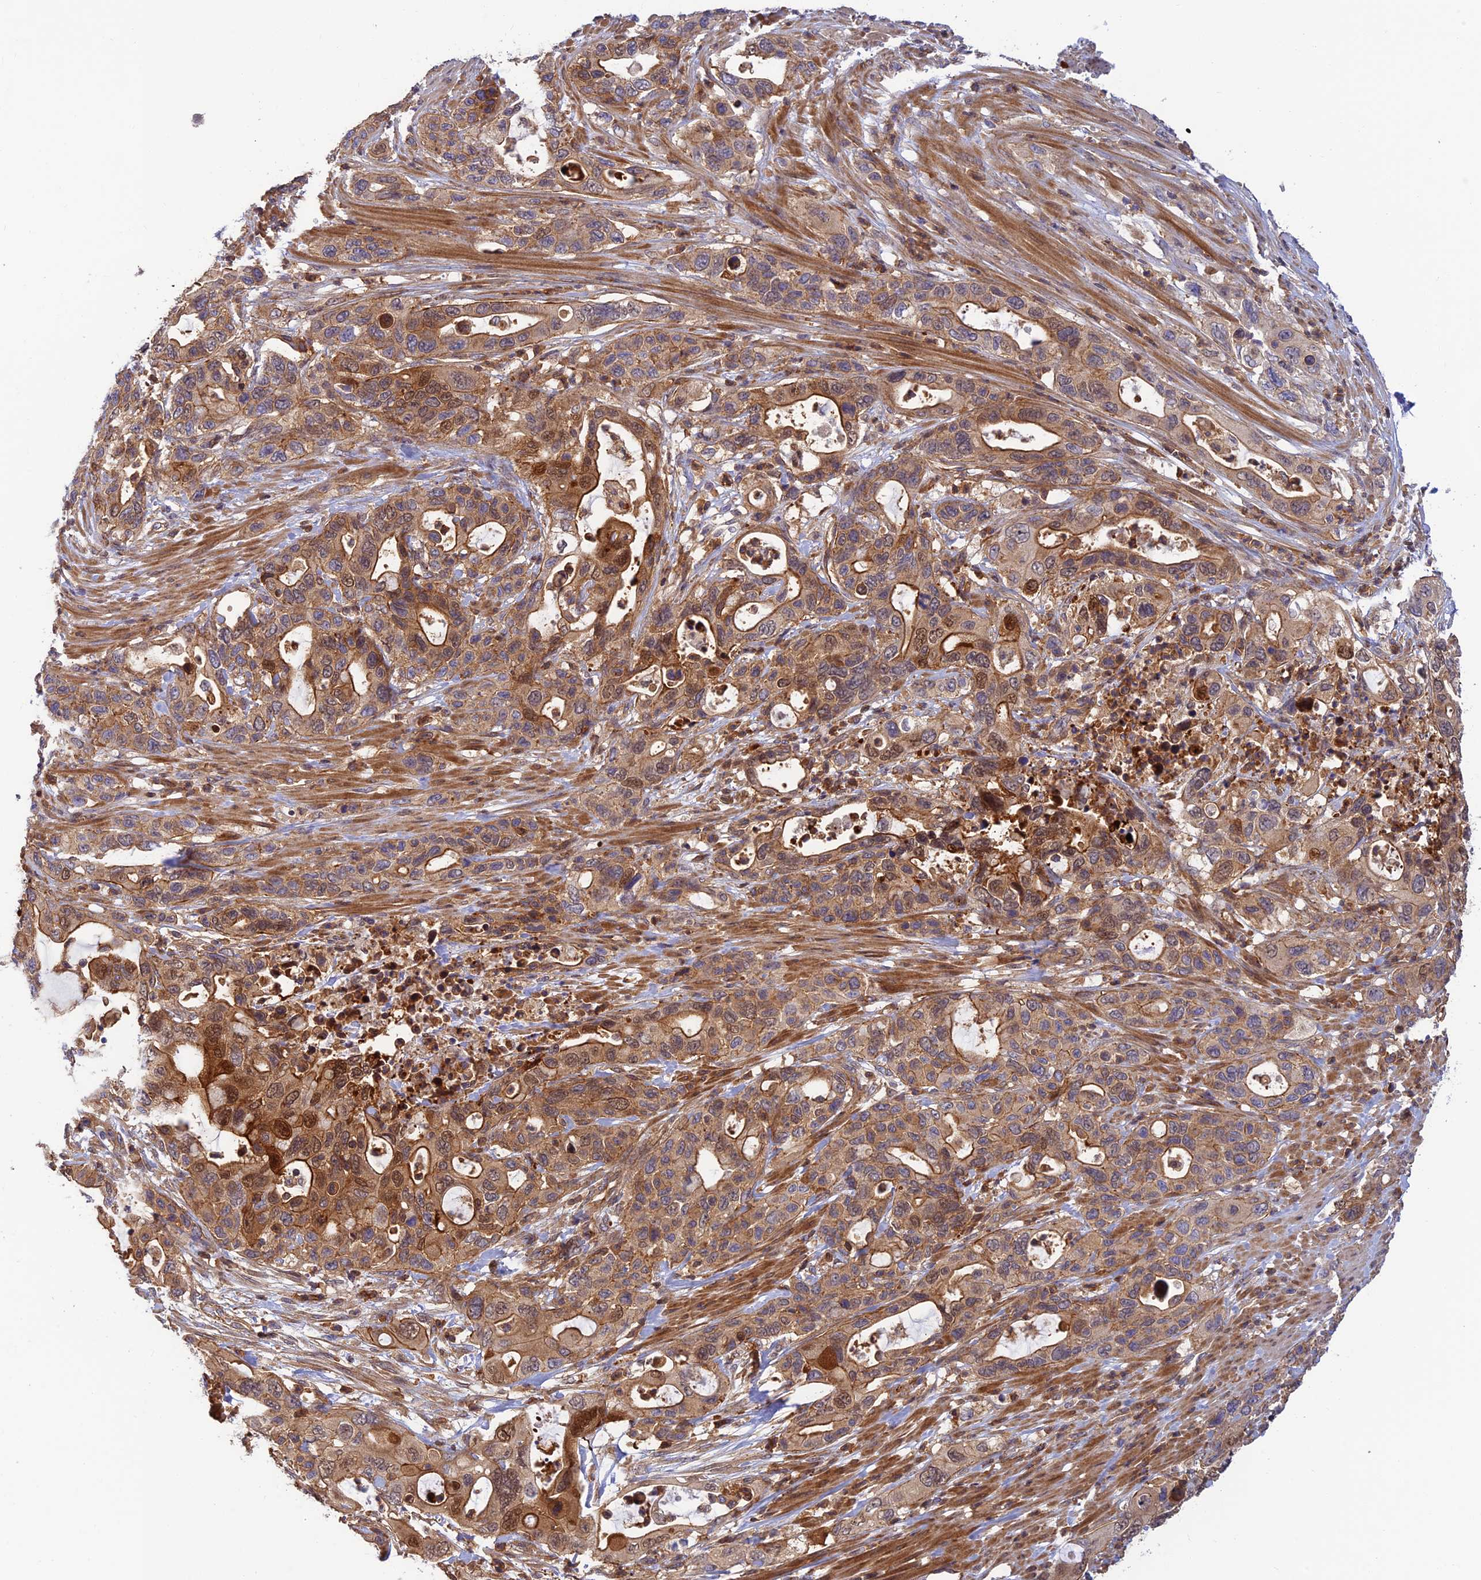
{"staining": {"intensity": "moderate", "quantity": ">75%", "location": "cytoplasmic/membranous,nuclear"}, "tissue": "pancreatic cancer", "cell_type": "Tumor cells", "image_type": "cancer", "snomed": [{"axis": "morphology", "description": "Adenocarcinoma, NOS"}, {"axis": "topography", "description": "Pancreas"}], "caption": "Immunohistochemistry of pancreatic cancer (adenocarcinoma) reveals medium levels of moderate cytoplasmic/membranous and nuclear expression in about >75% of tumor cells.", "gene": "PPP1R12C", "patient": {"sex": "female", "age": 71}}